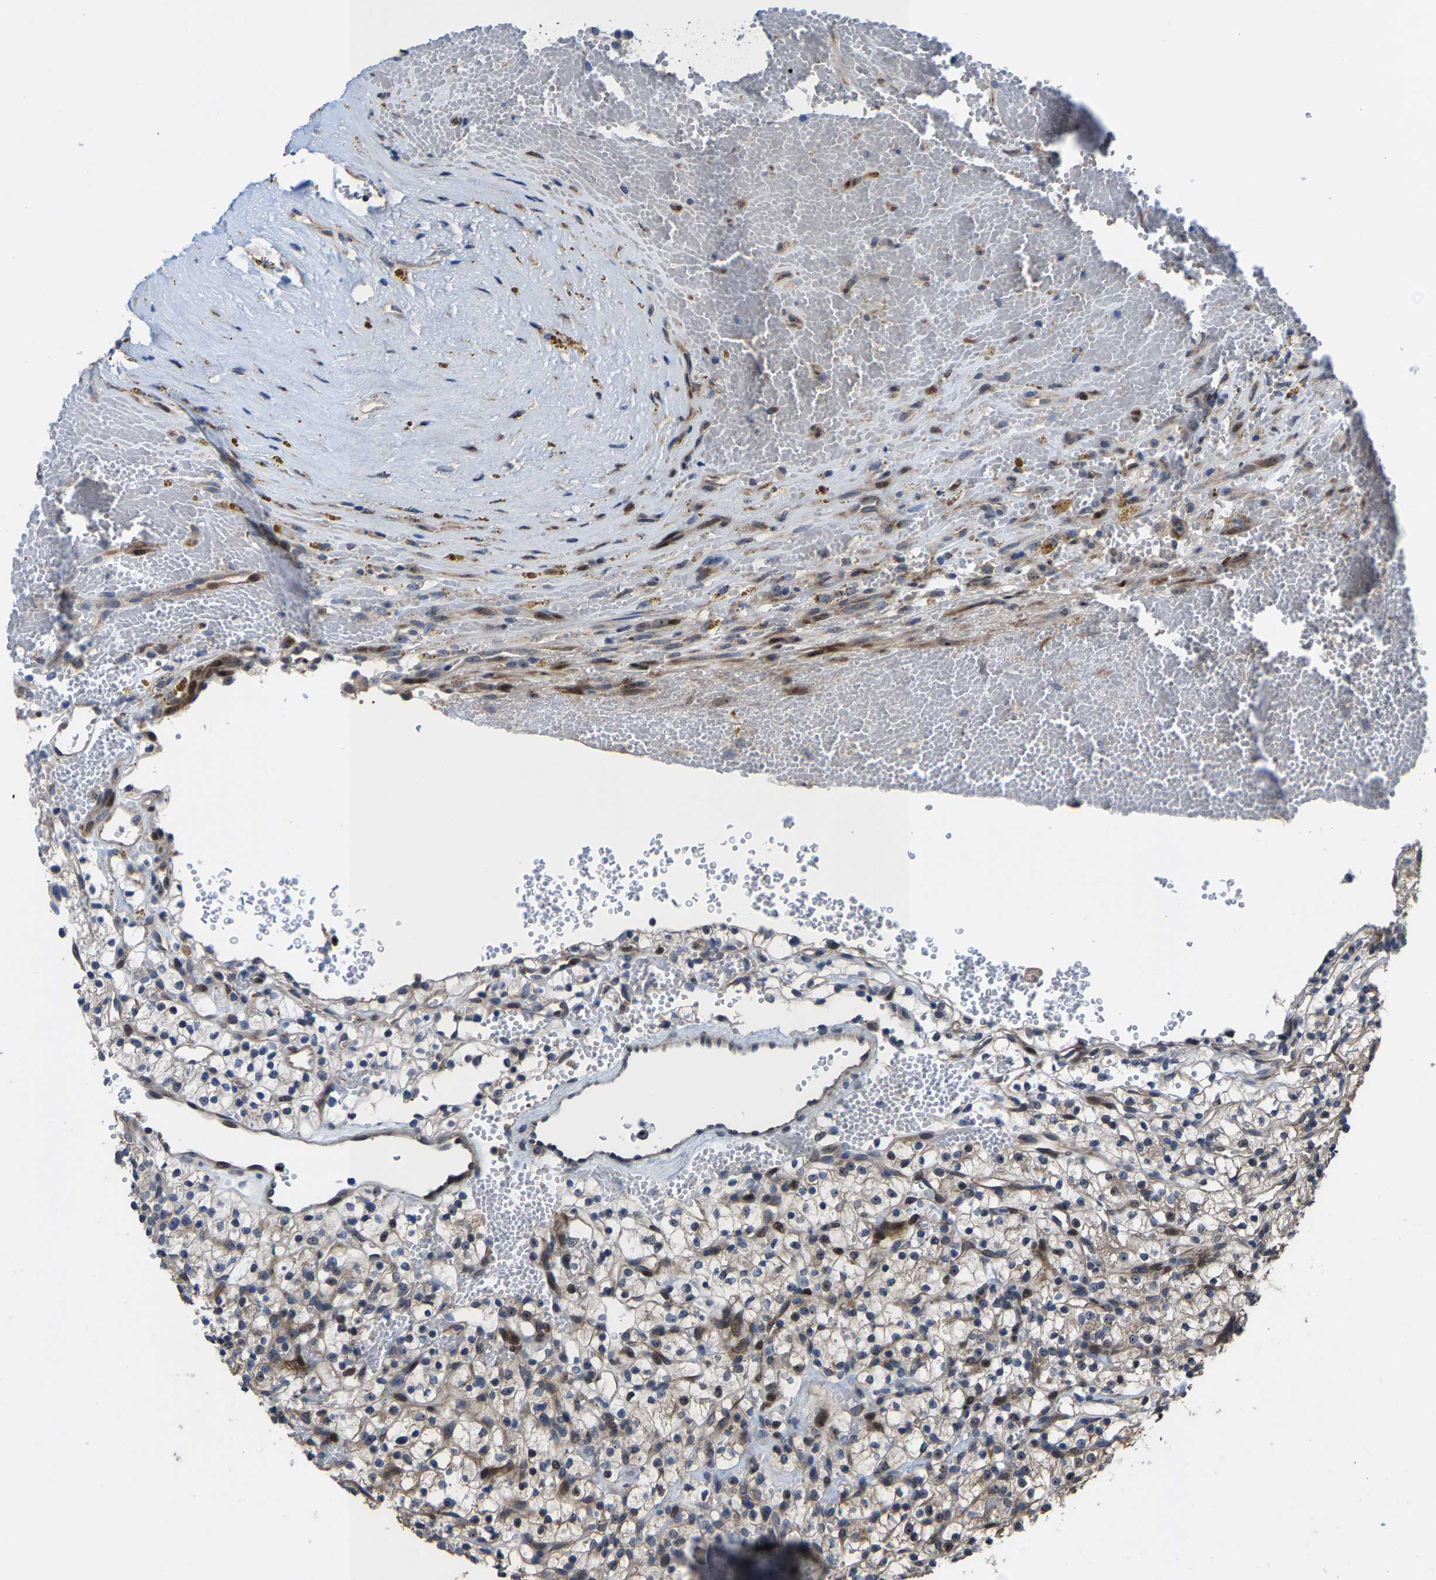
{"staining": {"intensity": "weak", "quantity": "<25%", "location": "cytoplasmic/membranous"}, "tissue": "renal cancer", "cell_type": "Tumor cells", "image_type": "cancer", "snomed": [{"axis": "morphology", "description": "Adenocarcinoma, NOS"}, {"axis": "topography", "description": "Kidney"}], "caption": "IHC of human renal cancer demonstrates no staining in tumor cells. Brightfield microscopy of immunohistochemistry (IHC) stained with DAB (brown) and hematoxylin (blue), captured at high magnification.", "gene": "HAUS6", "patient": {"sex": "female", "age": 57}}